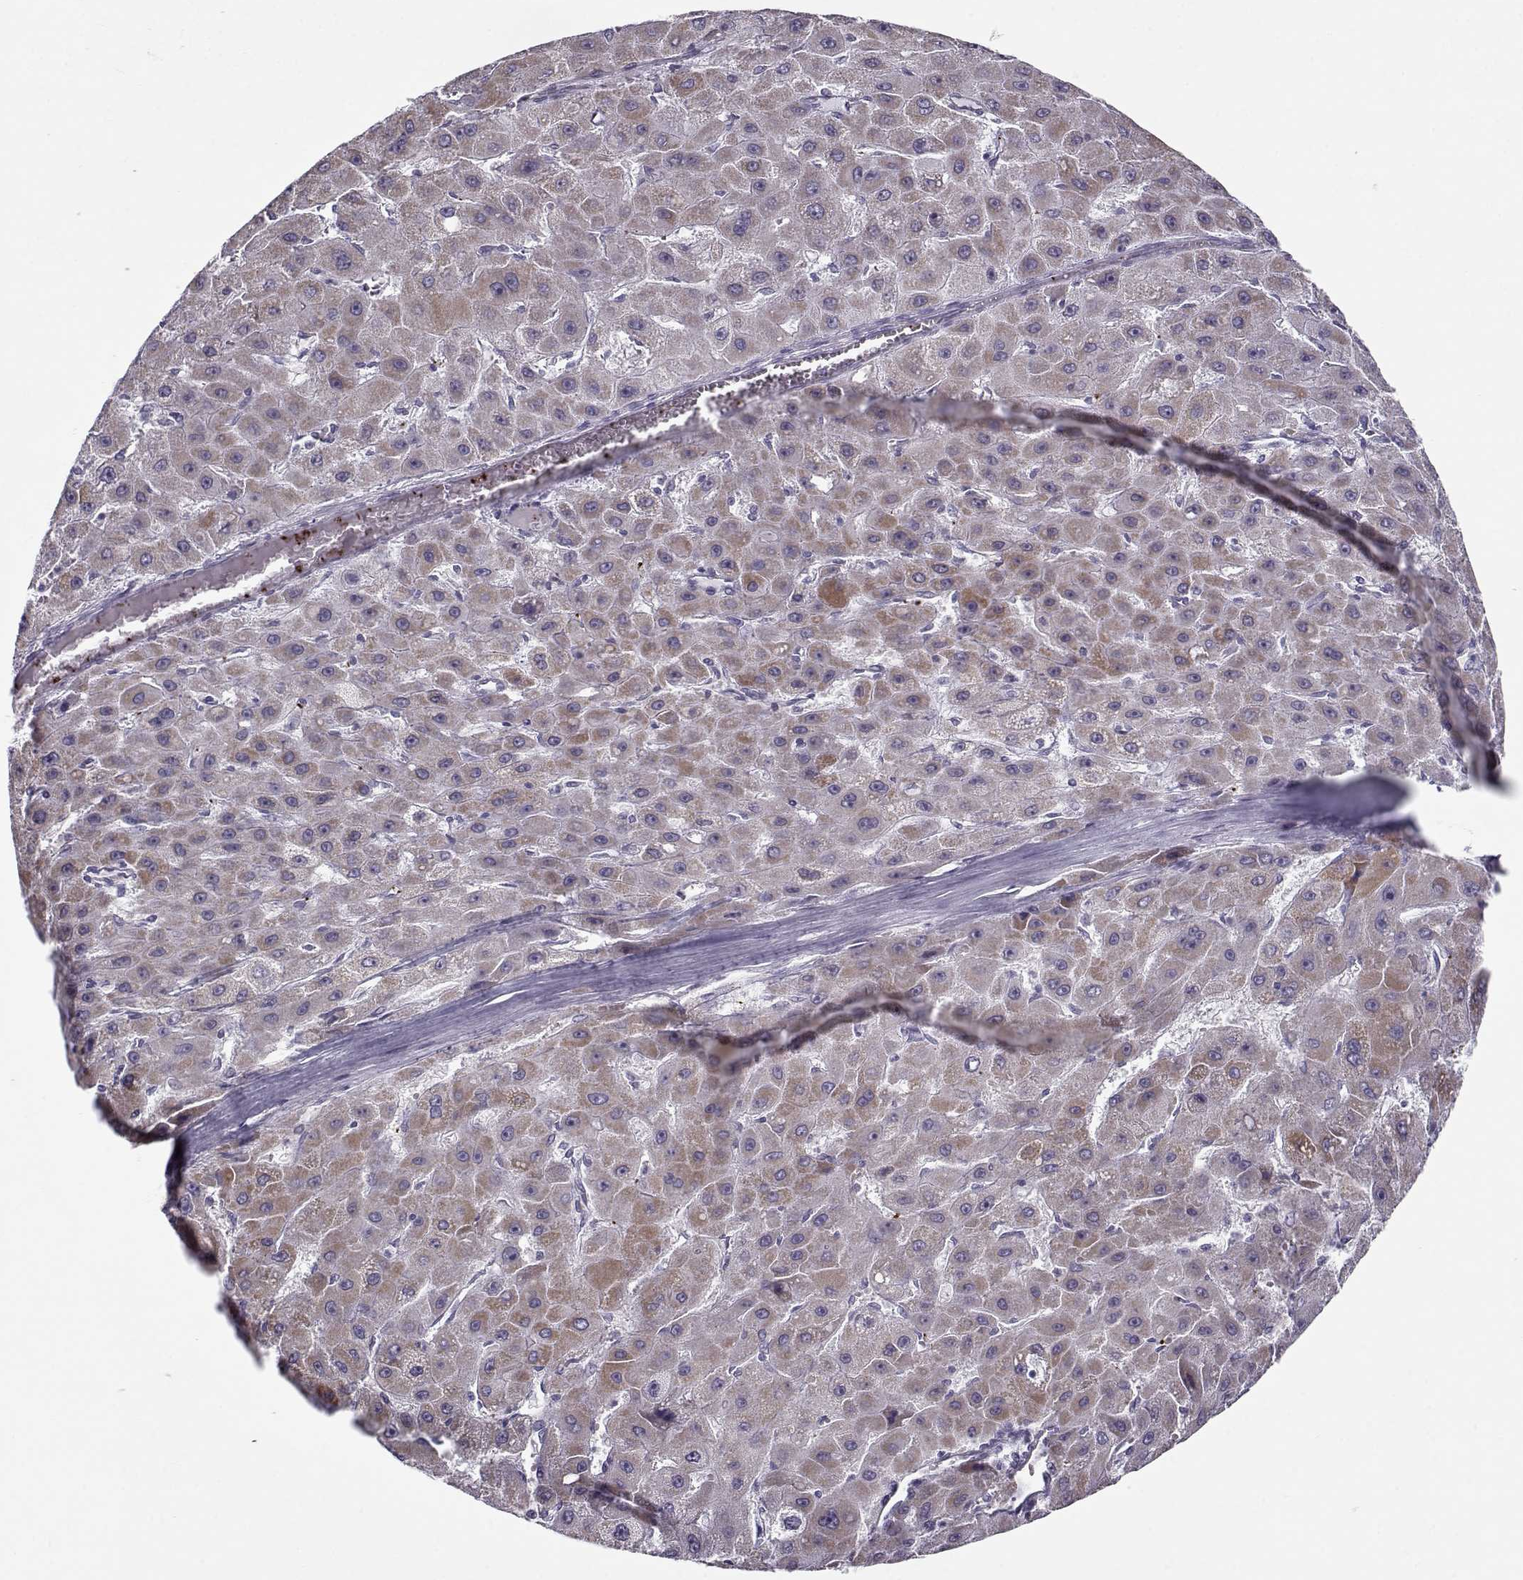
{"staining": {"intensity": "weak", "quantity": "<25%", "location": "cytoplasmic/membranous"}, "tissue": "liver cancer", "cell_type": "Tumor cells", "image_type": "cancer", "snomed": [{"axis": "morphology", "description": "Carcinoma, Hepatocellular, NOS"}, {"axis": "topography", "description": "Liver"}], "caption": "Immunohistochemical staining of human liver cancer reveals no significant staining in tumor cells. (Brightfield microscopy of DAB immunohistochemistry at high magnification).", "gene": "KLF17", "patient": {"sex": "female", "age": 25}}